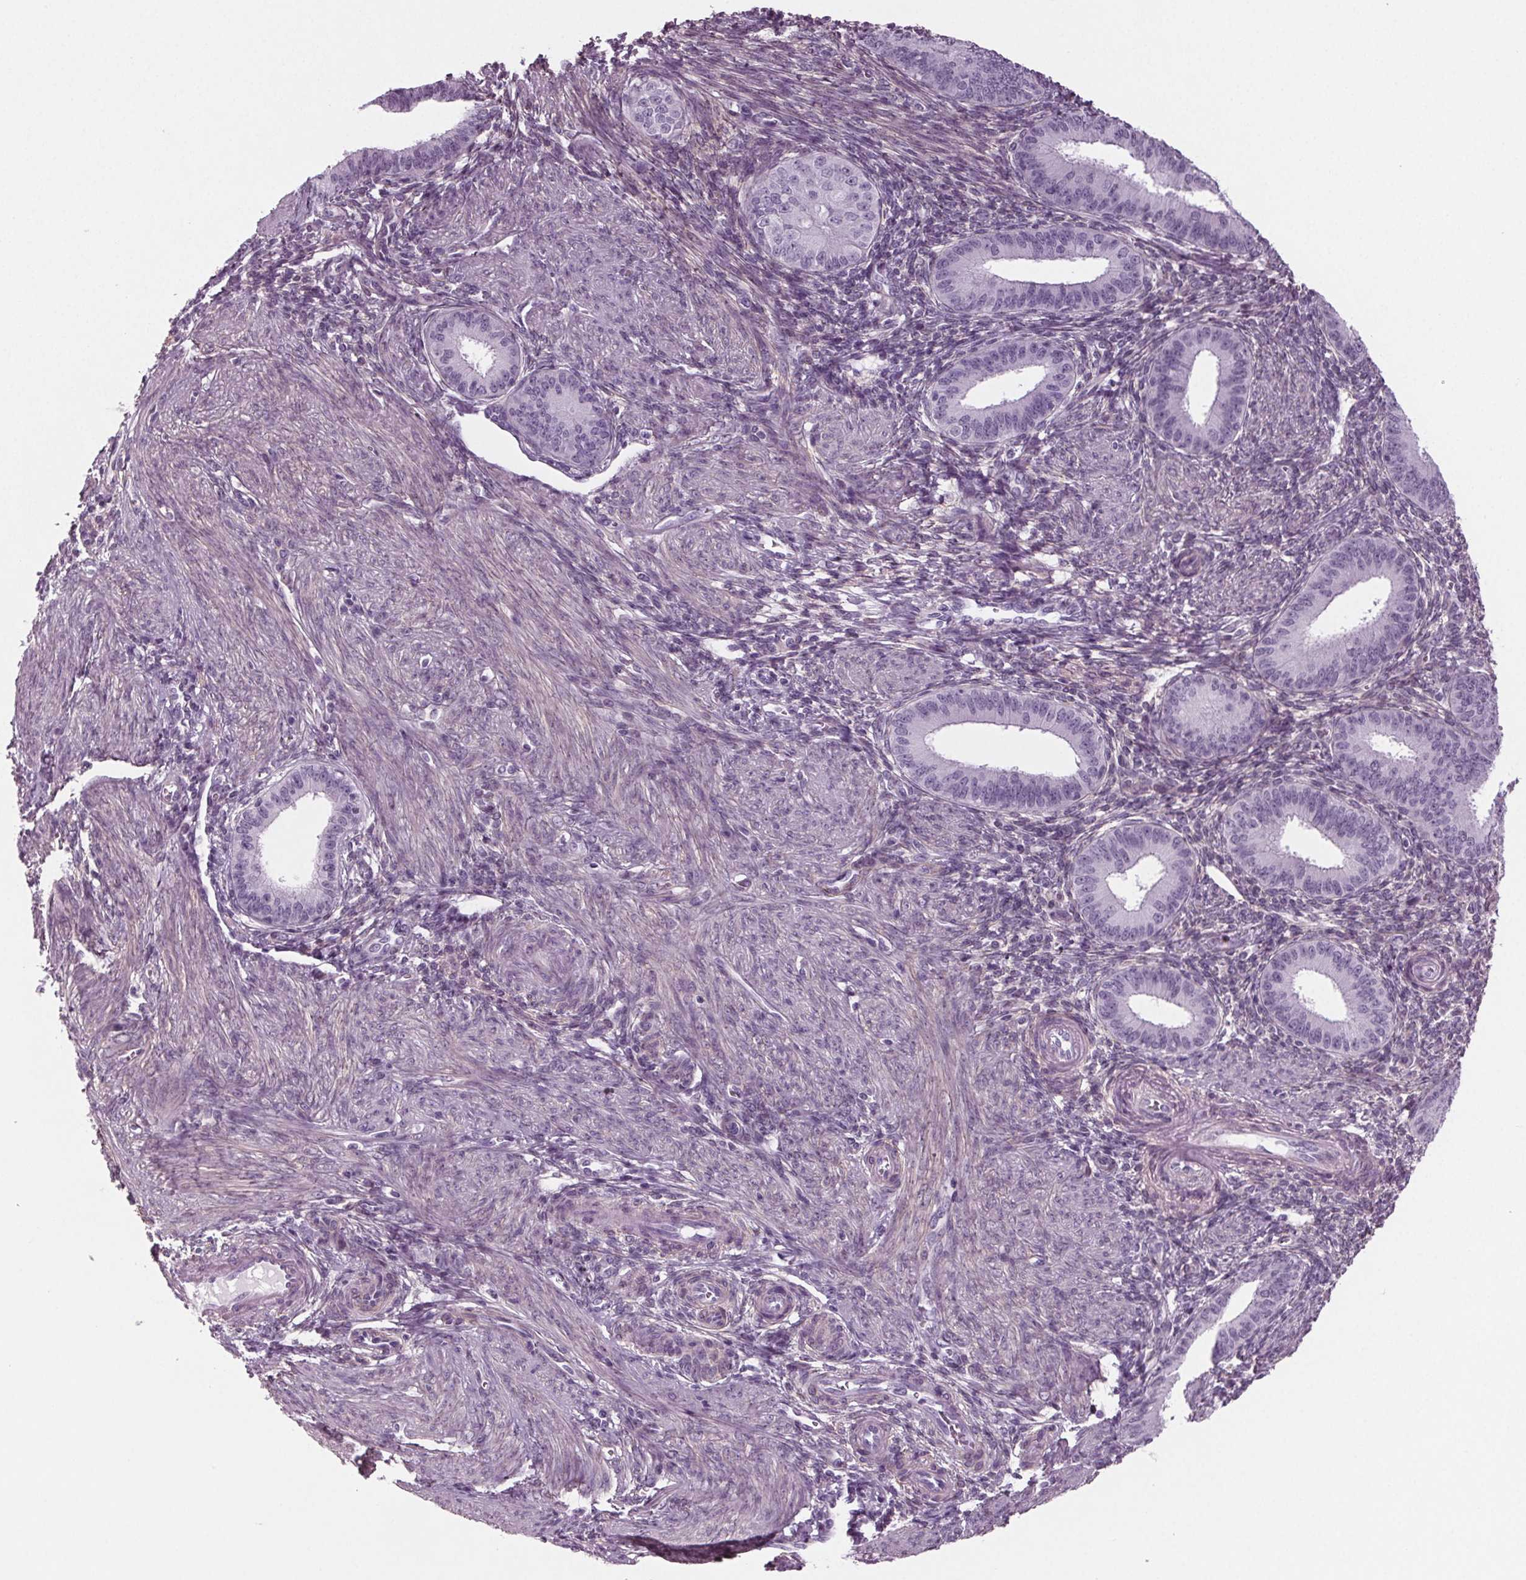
{"staining": {"intensity": "negative", "quantity": "none", "location": "none"}, "tissue": "endometrium", "cell_type": "Cells in endometrial stroma", "image_type": "normal", "snomed": [{"axis": "morphology", "description": "Normal tissue, NOS"}, {"axis": "topography", "description": "Endometrium"}], "caption": "The image reveals no significant staining in cells in endometrial stroma of endometrium.", "gene": "BHLHE22", "patient": {"sex": "female", "age": 39}}